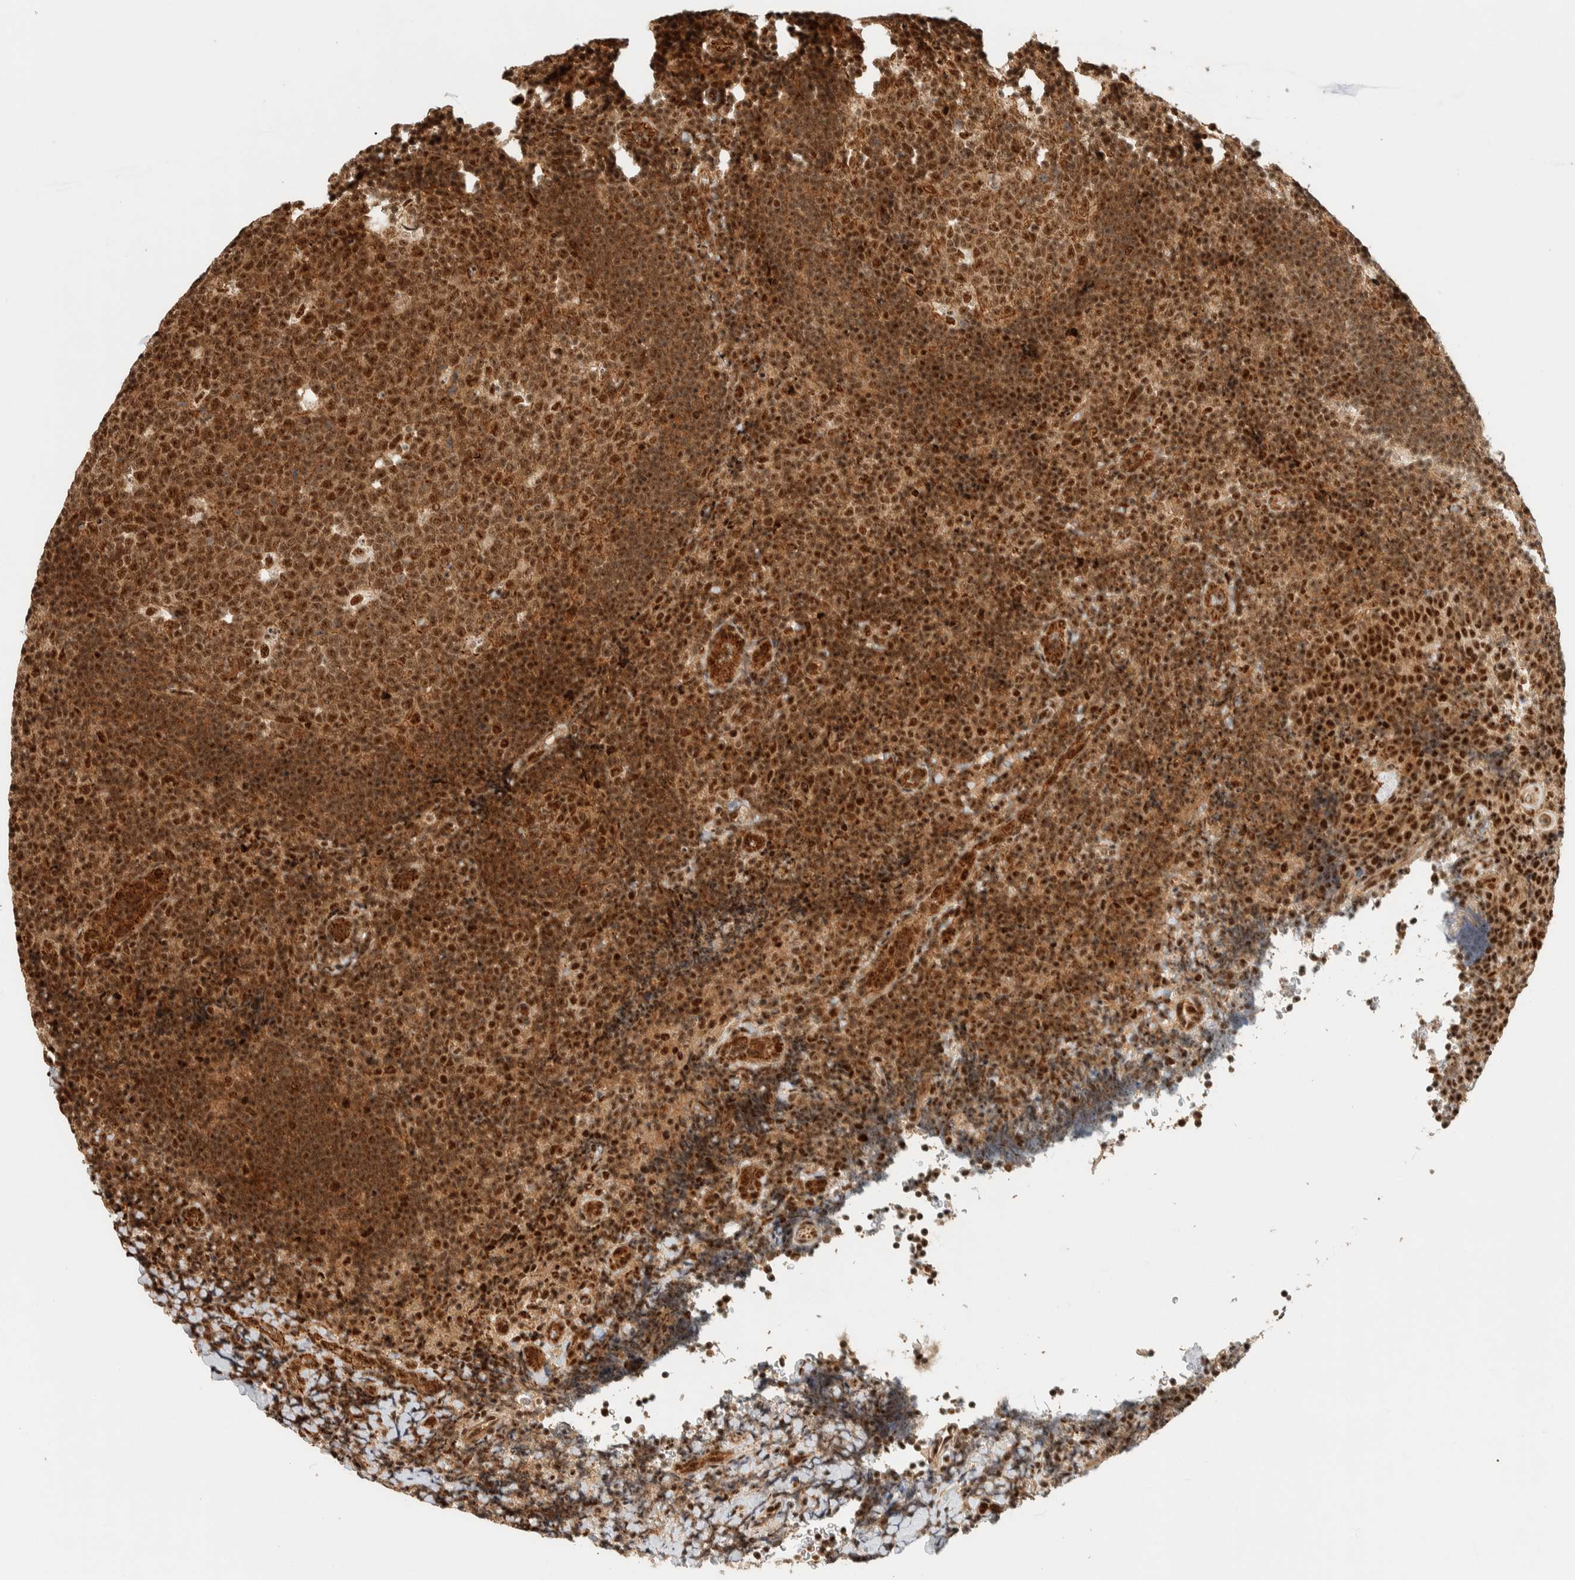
{"staining": {"intensity": "moderate", "quantity": ">75%", "location": "nuclear"}, "tissue": "tonsil", "cell_type": "Germinal center cells", "image_type": "normal", "snomed": [{"axis": "morphology", "description": "Normal tissue, NOS"}, {"axis": "topography", "description": "Tonsil"}], "caption": "DAB immunohistochemical staining of normal tonsil reveals moderate nuclear protein expression in about >75% of germinal center cells.", "gene": "SIK1", "patient": {"sex": "male", "age": 37}}